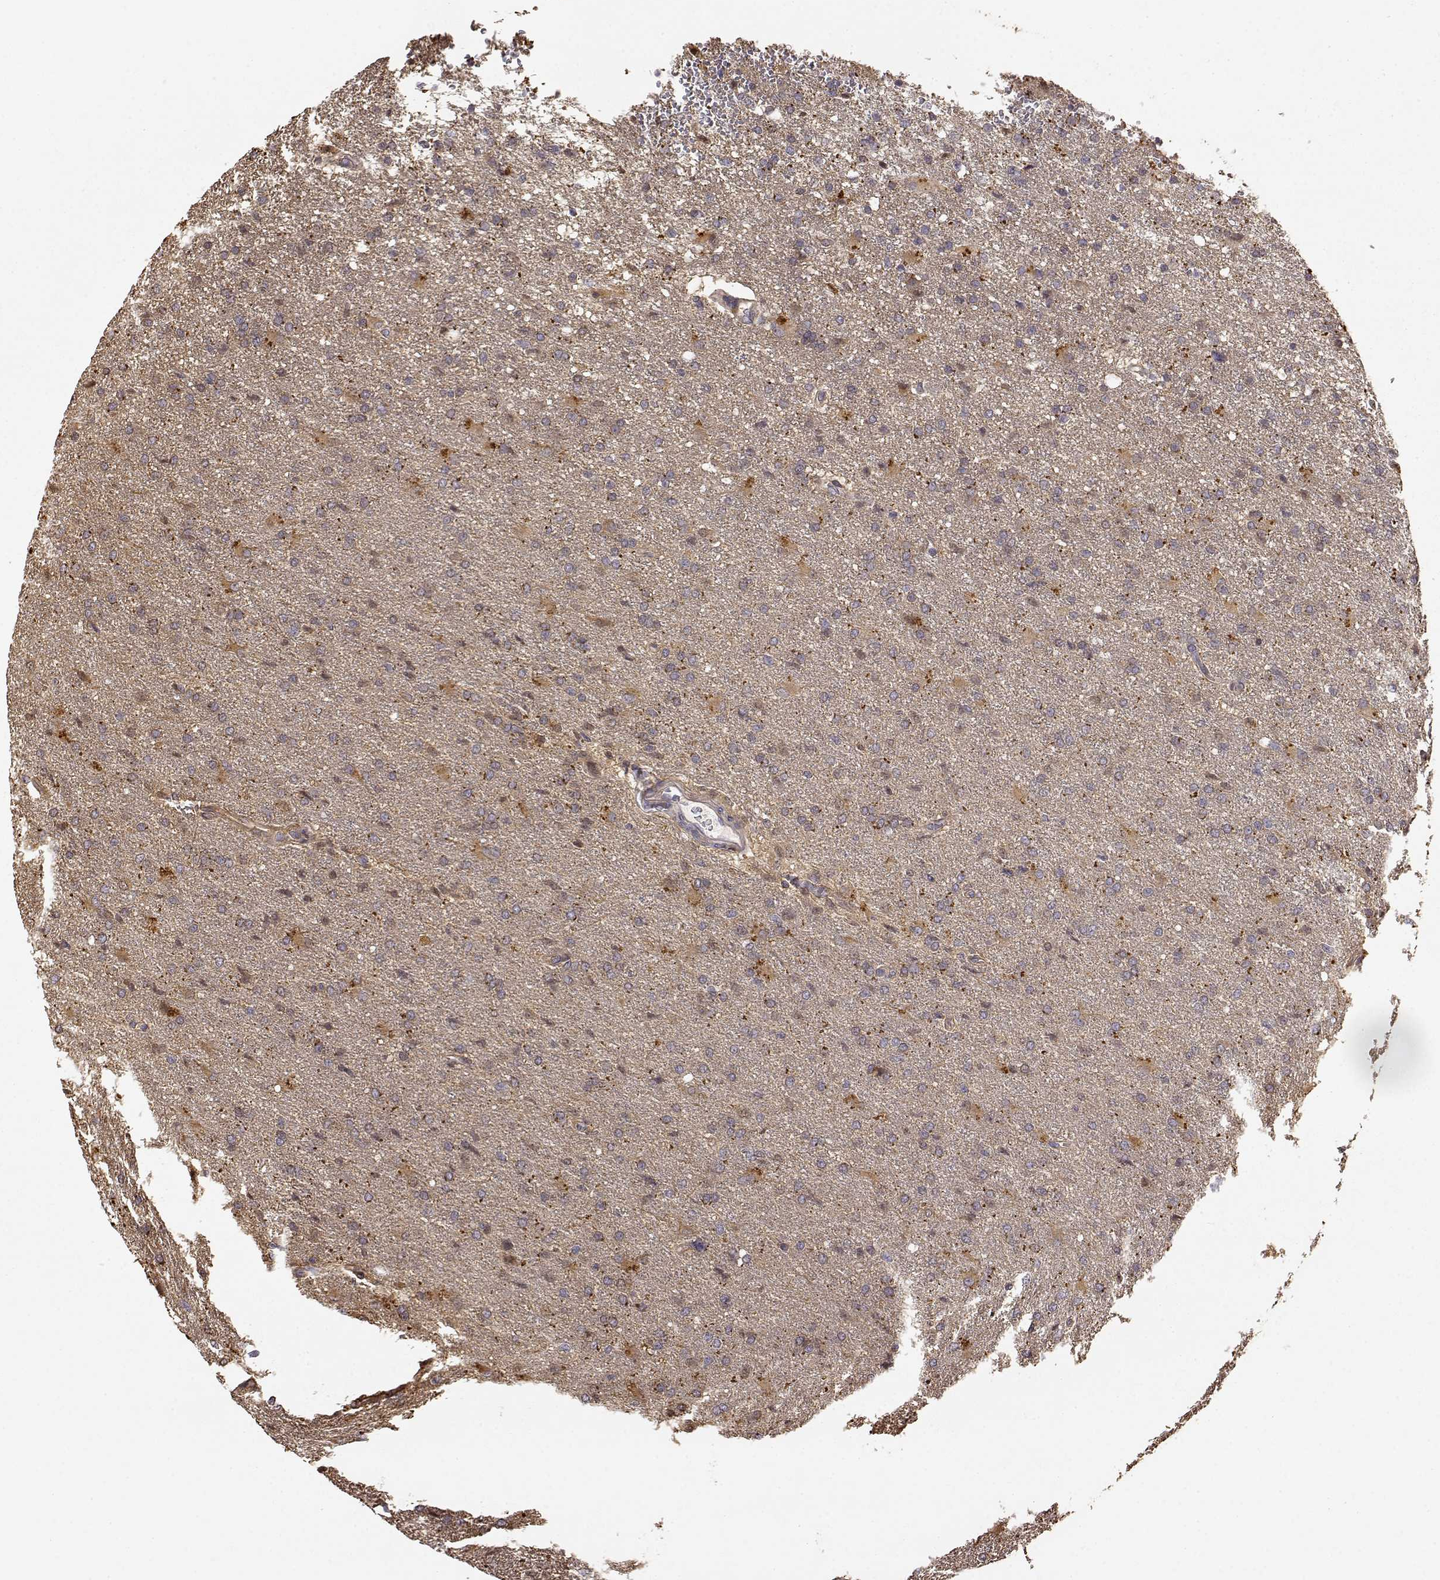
{"staining": {"intensity": "moderate", "quantity": "<25%", "location": "cytoplasmic/membranous"}, "tissue": "glioma", "cell_type": "Tumor cells", "image_type": "cancer", "snomed": [{"axis": "morphology", "description": "Glioma, malignant, High grade"}, {"axis": "topography", "description": "Brain"}], "caption": "Human high-grade glioma (malignant) stained with a brown dye shows moderate cytoplasmic/membranous positive staining in about <25% of tumor cells.", "gene": "CRIM1", "patient": {"sex": "male", "age": 68}}